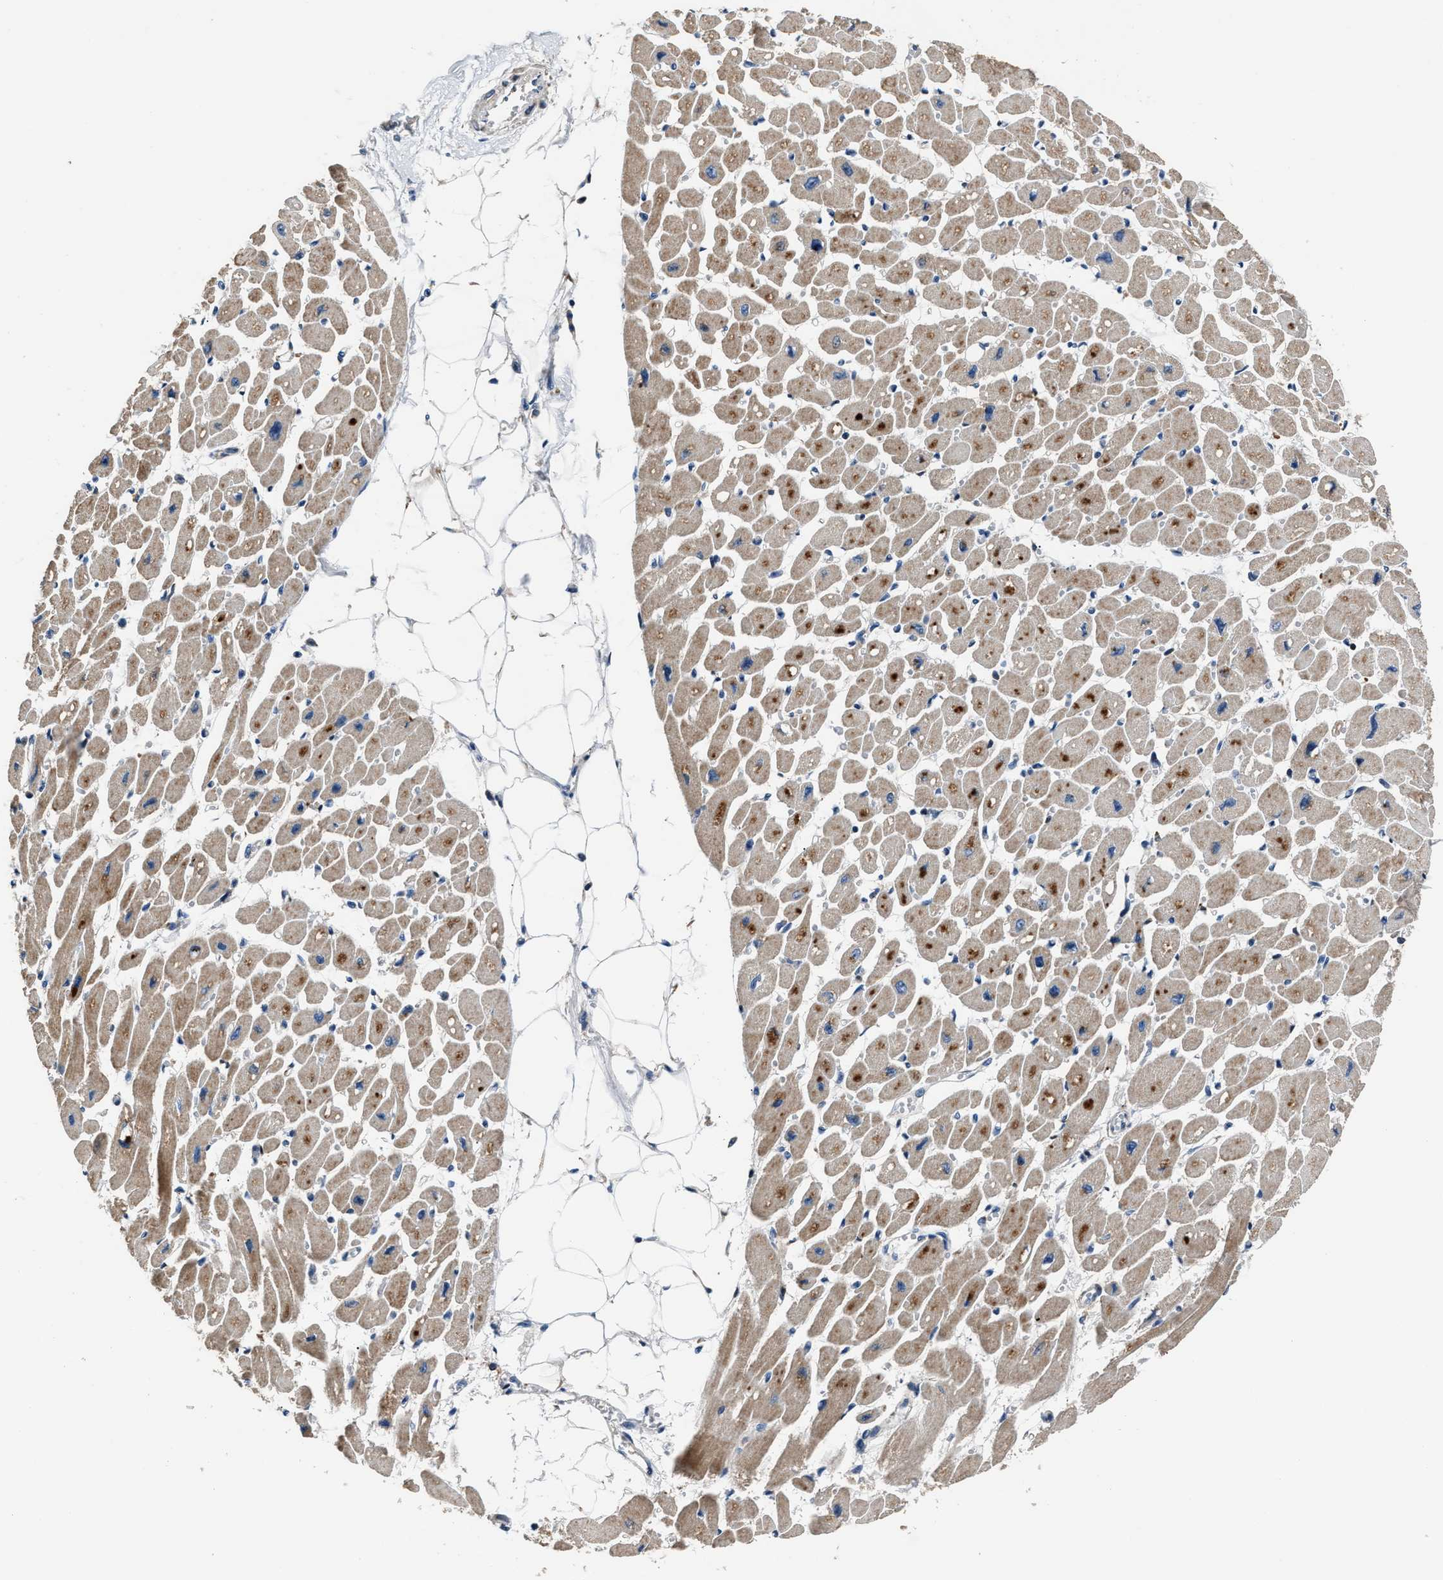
{"staining": {"intensity": "moderate", "quantity": ">75%", "location": "cytoplasmic/membranous"}, "tissue": "heart muscle", "cell_type": "Cardiomyocytes", "image_type": "normal", "snomed": [{"axis": "morphology", "description": "Normal tissue, NOS"}, {"axis": "topography", "description": "Heart"}], "caption": "High-magnification brightfield microscopy of unremarkable heart muscle stained with DAB (brown) and counterstained with hematoxylin (blue). cardiomyocytes exhibit moderate cytoplasmic/membranous positivity is present in approximately>75% of cells.", "gene": "DNAJC24", "patient": {"sex": "female", "age": 54}}